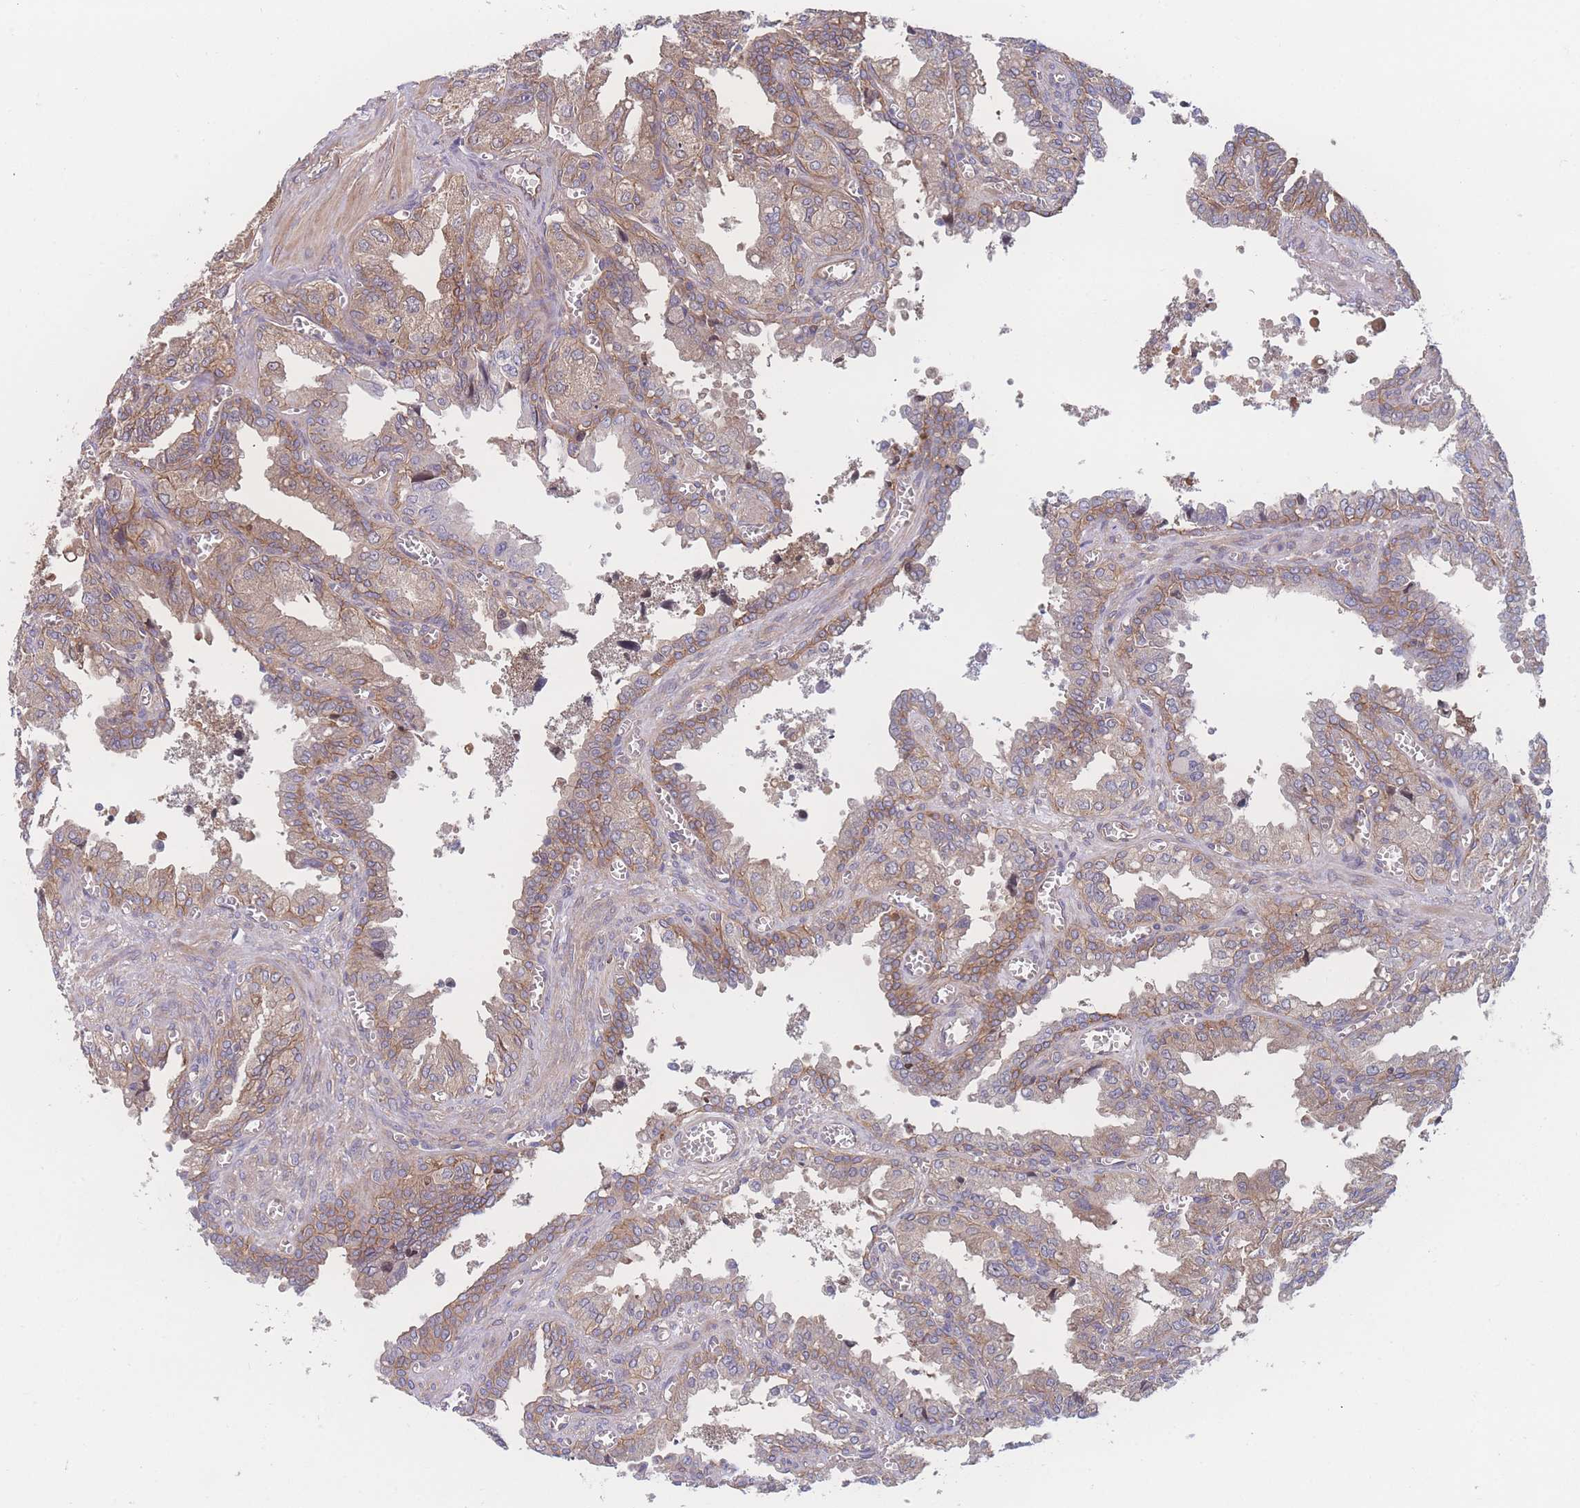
{"staining": {"intensity": "moderate", "quantity": ">75%", "location": "cytoplasmic/membranous"}, "tissue": "seminal vesicle", "cell_type": "Glandular cells", "image_type": "normal", "snomed": [{"axis": "morphology", "description": "Normal tissue, NOS"}, {"axis": "topography", "description": "Seminal veicle"}], "caption": "Moderate cytoplasmic/membranous expression is appreciated in approximately >75% of glandular cells in benign seminal vesicle. (DAB (3,3'-diaminobenzidine) = brown stain, brightfield microscopy at high magnification).", "gene": "CFAP97", "patient": {"sex": "male", "age": 67}}